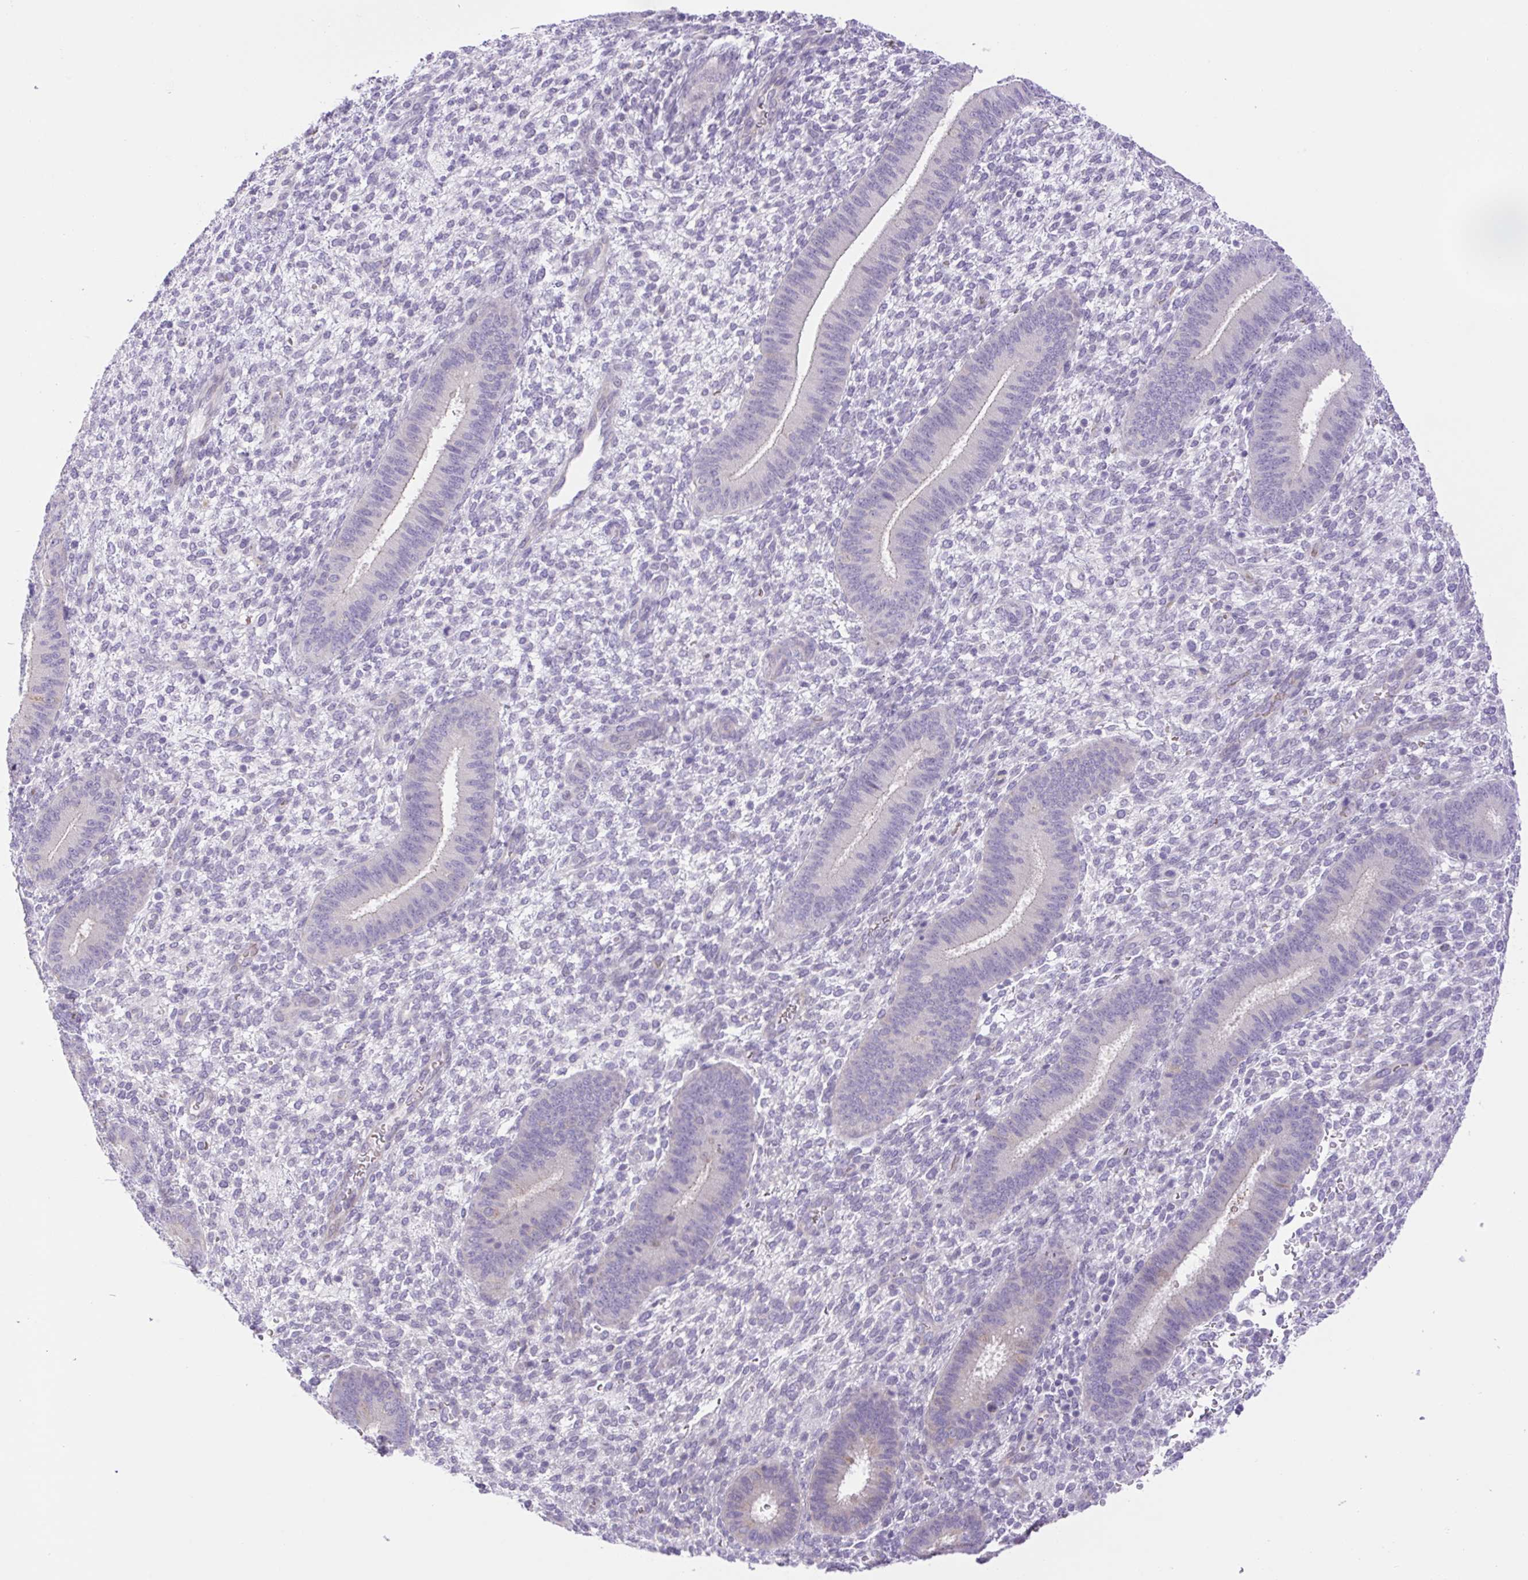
{"staining": {"intensity": "negative", "quantity": "none", "location": "none"}, "tissue": "endometrium", "cell_type": "Cells in endometrial stroma", "image_type": "normal", "snomed": [{"axis": "morphology", "description": "Normal tissue, NOS"}, {"axis": "topography", "description": "Endometrium"}], "caption": "IHC image of benign human endometrium stained for a protein (brown), which displays no expression in cells in endometrial stroma.", "gene": "FAM177B", "patient": {"sex": "female", "age": 39}}